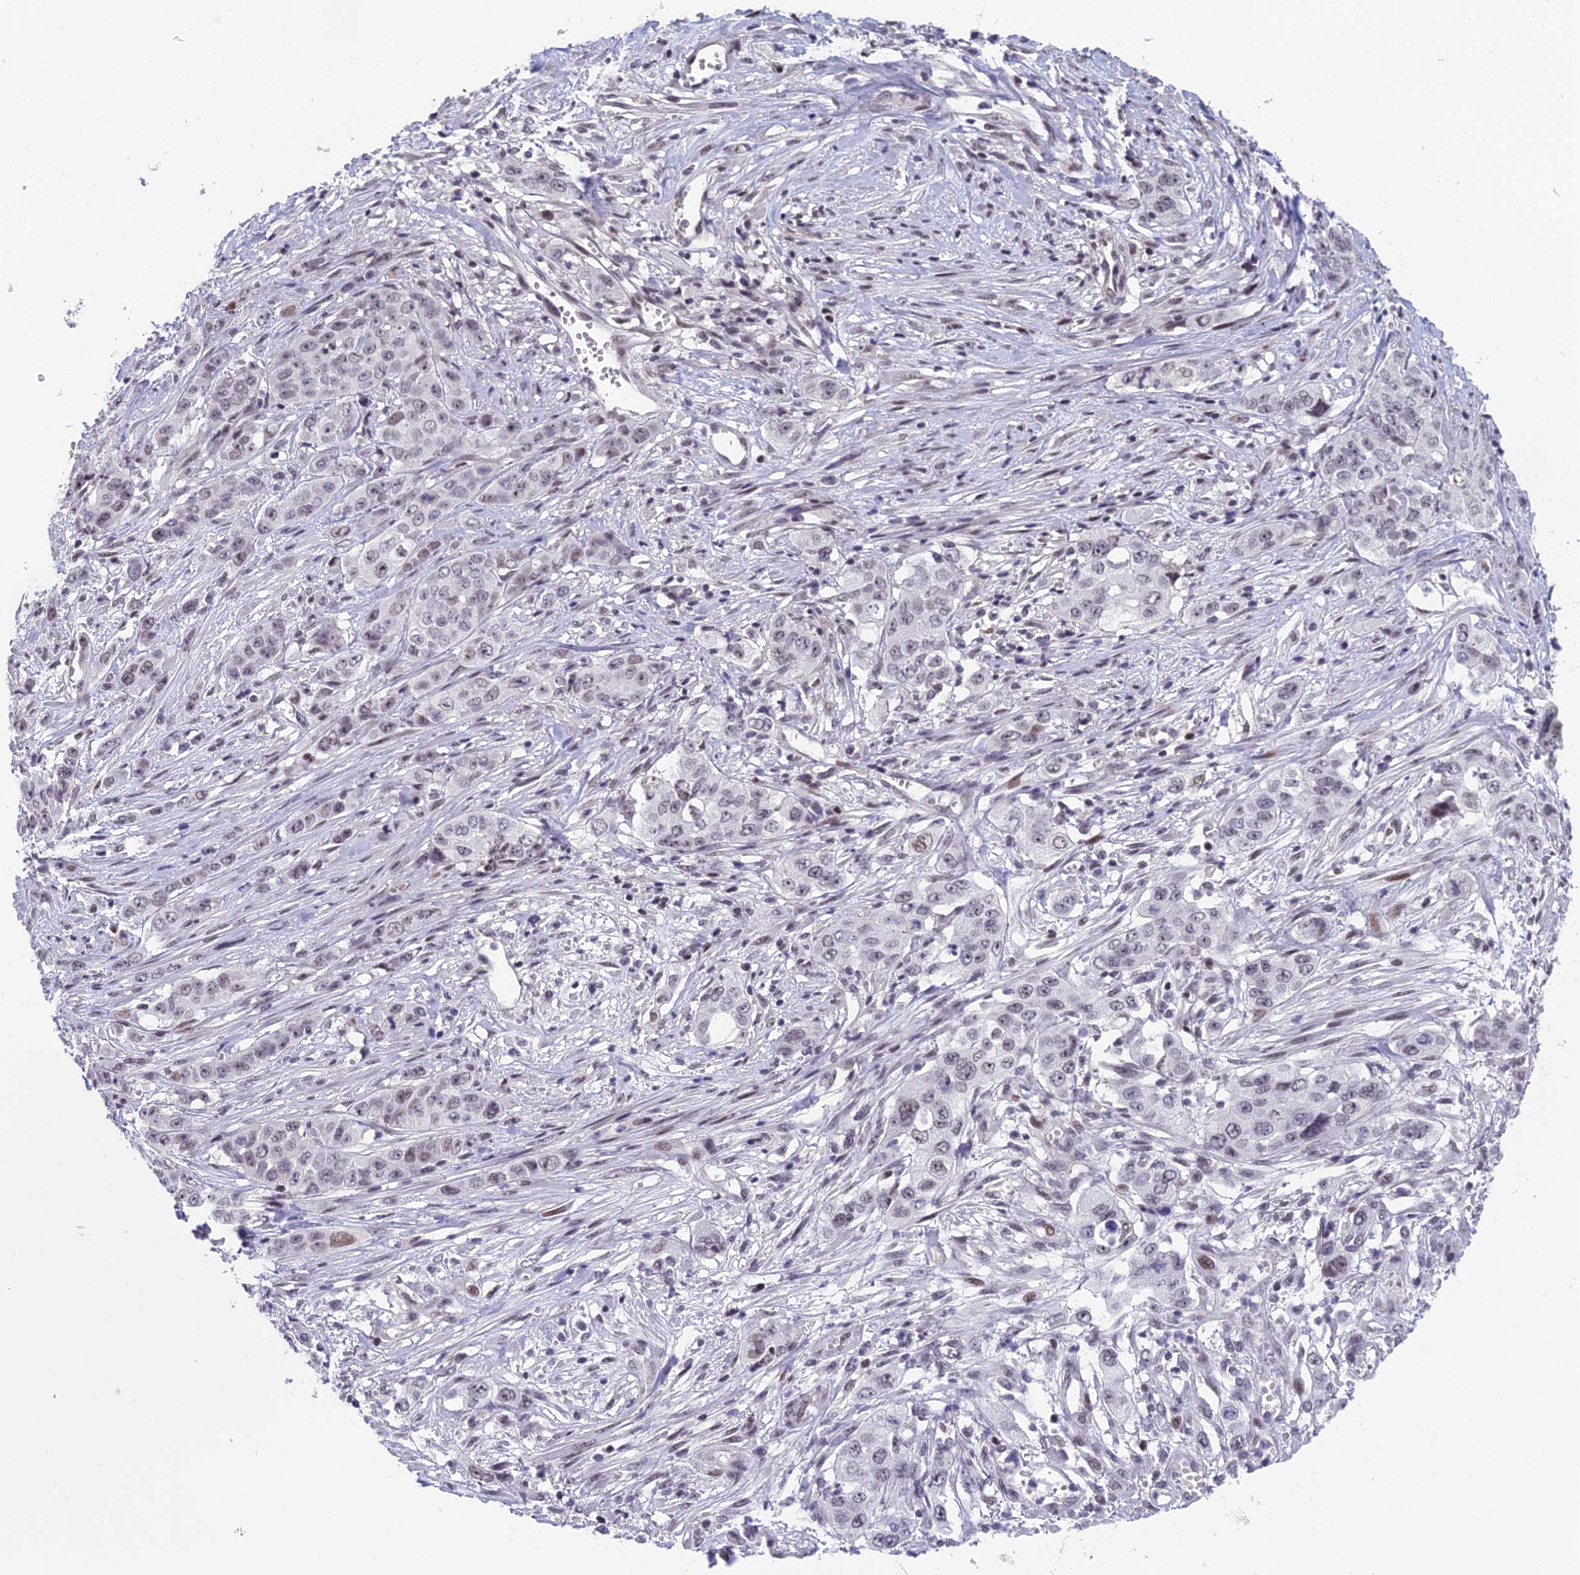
{"staining": {"intensity": "weak", "quantity": "<25%", "location": "nuclear"}, "tissue": "stomach cancer", "cell_type": "Tumor cells", "image_type": "cancer", "snomed": [{"axis": "morphology", "description": "Adenocarcinoma, NOS"}, {"axis": "topography", "description": "Stomach, upper"}], "caption": "Photomicrograph shows no protein staining in tumor cells of stomach cancer (adenocarcinoma) tissue.", "gene": "RGS17", "patient": {"sex": "male", "age": 62}}